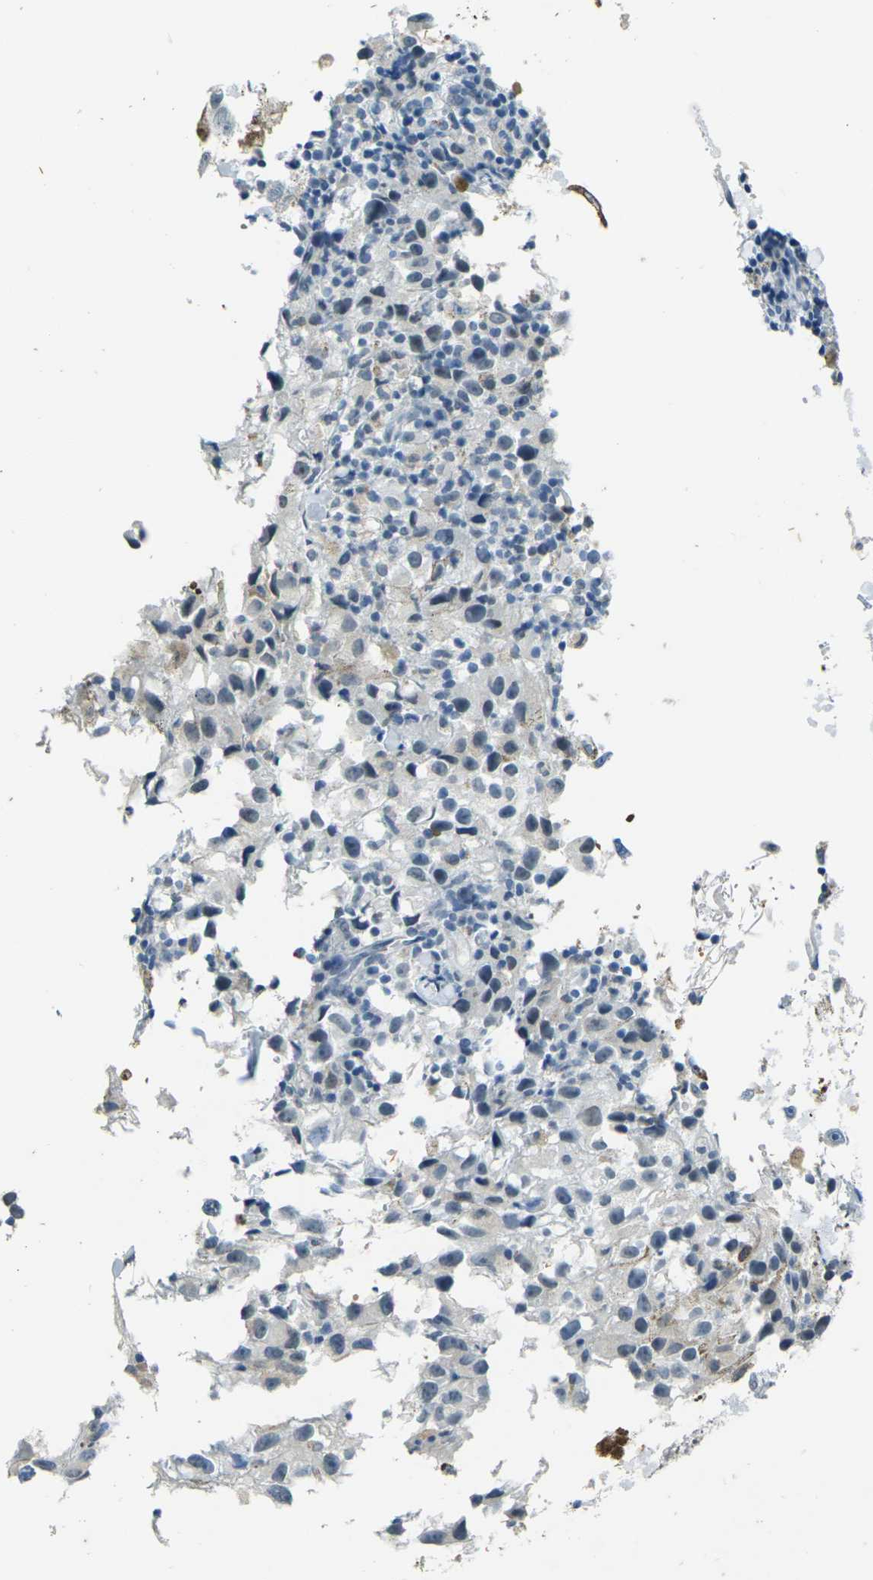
{"staining": {"intensity": "negative", "quantity": "none", "location": "none"}, "tissue": "melanoma", "cell_type": "Tumor cells", "image_type": "cancer", "snomed": [{"axis": "morphology", "description": "Malignant melanoma, NOS"}, {"axis": "topography", "description": "Skin"}], "caption": "Immunohistochemistry (IHC) image of neoplastic tissue: human malignant melanoma stained with DAB exhibits no significant protein staining in tumor cells.", "gene": "SPTBN2", "patient": {"sex": "female", "age": 104}}